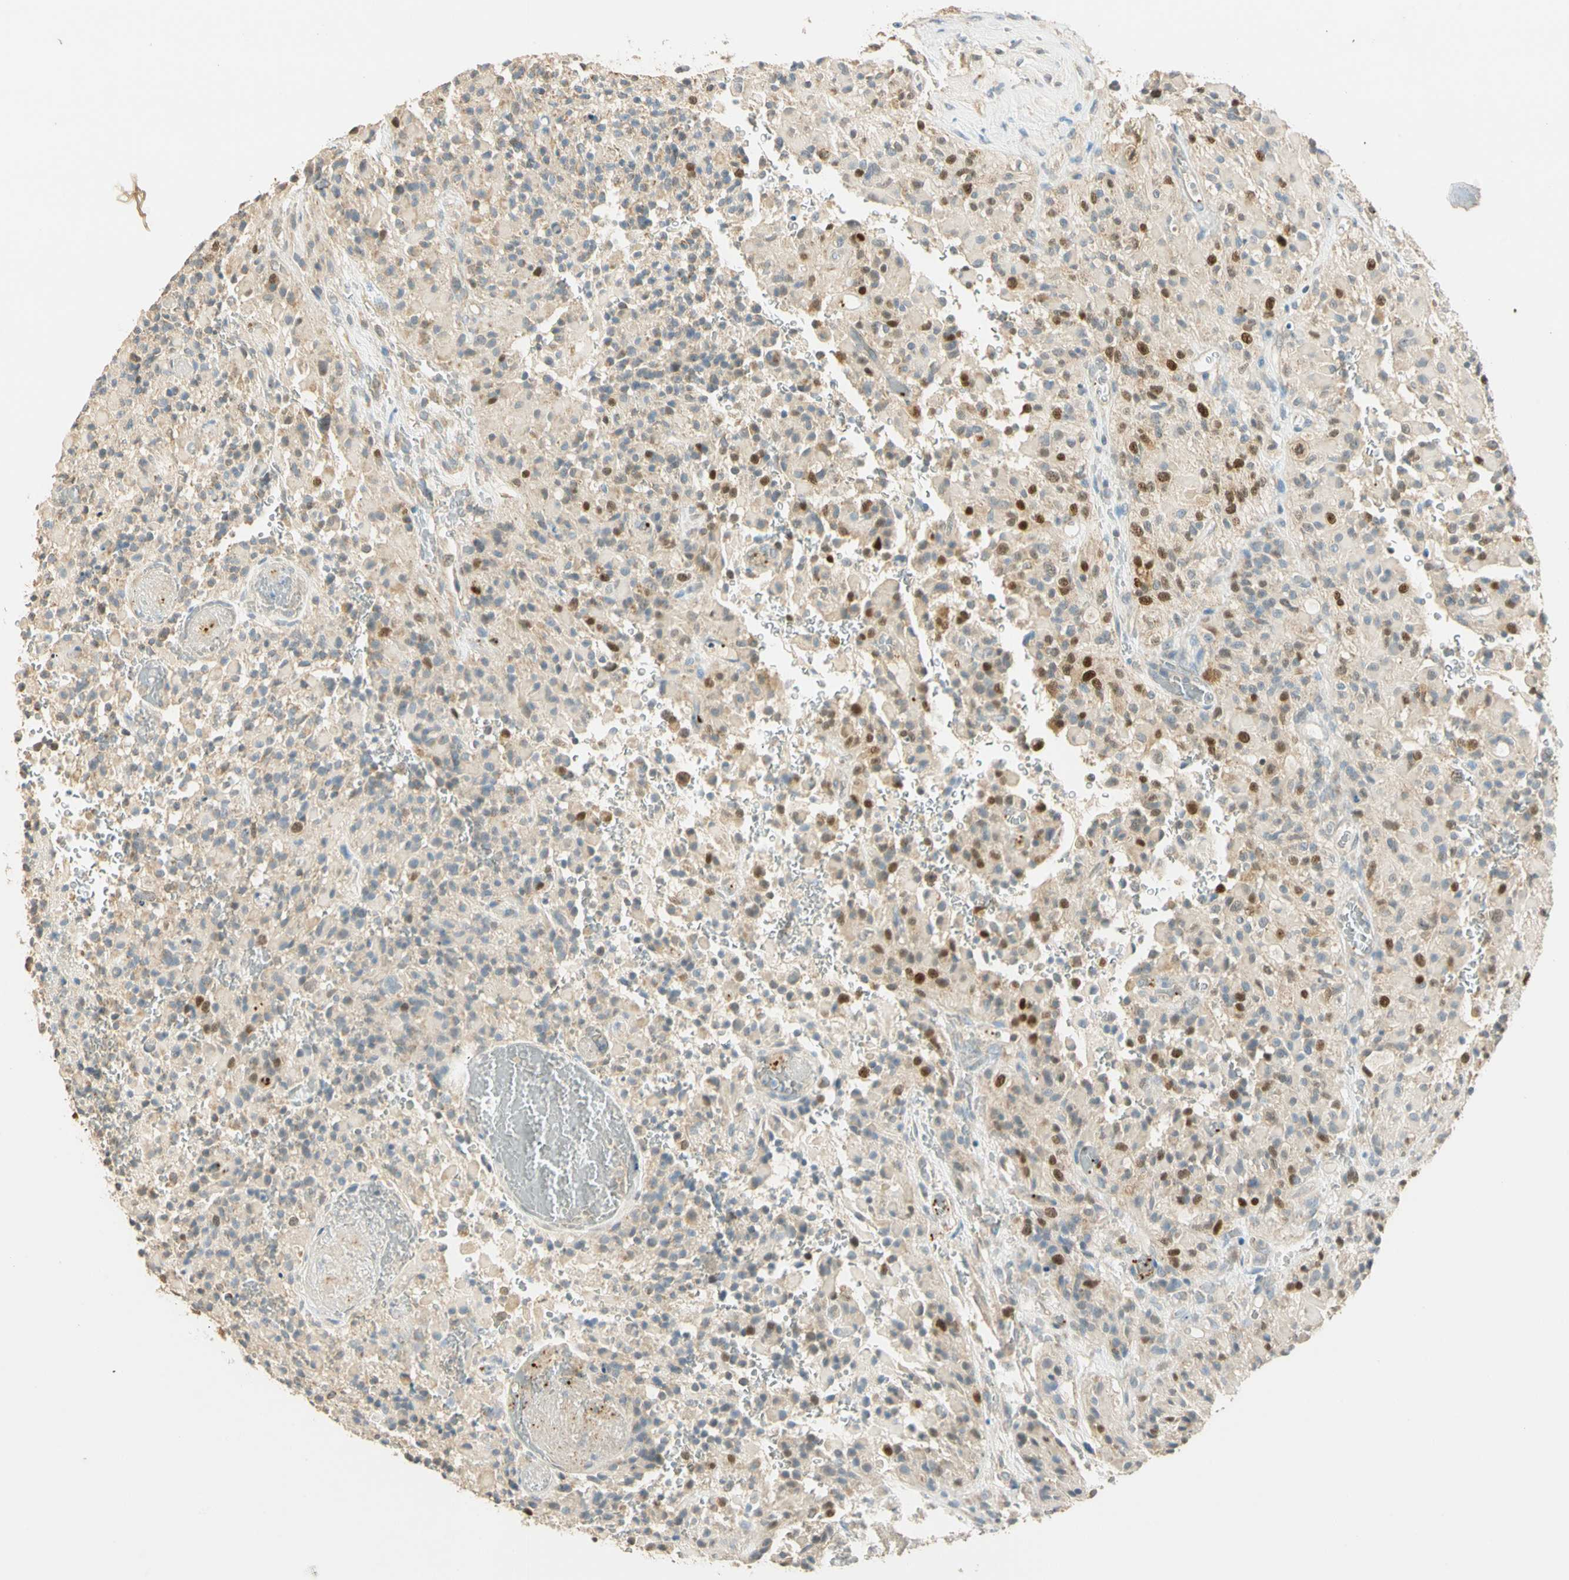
{"staining": {"intensity": "moderate", "quantity": "<25%", "location": "nuclear"}, "tissue": "glioma", "cell_type": "Tumor cells", "image_type": "cancer", "snomed": [{"axis": "morphology", "description": "Glioma, malignant, High grade"}, {"axis": "topography", "description": "Brain"}], "caption": "Glioma was stained to show a protein in brown. There is low levels of moderate nuclear expression in about <25% of tumor cells.", "gene": "RAD18", "patient": {"sex": "male", "age": 71}}